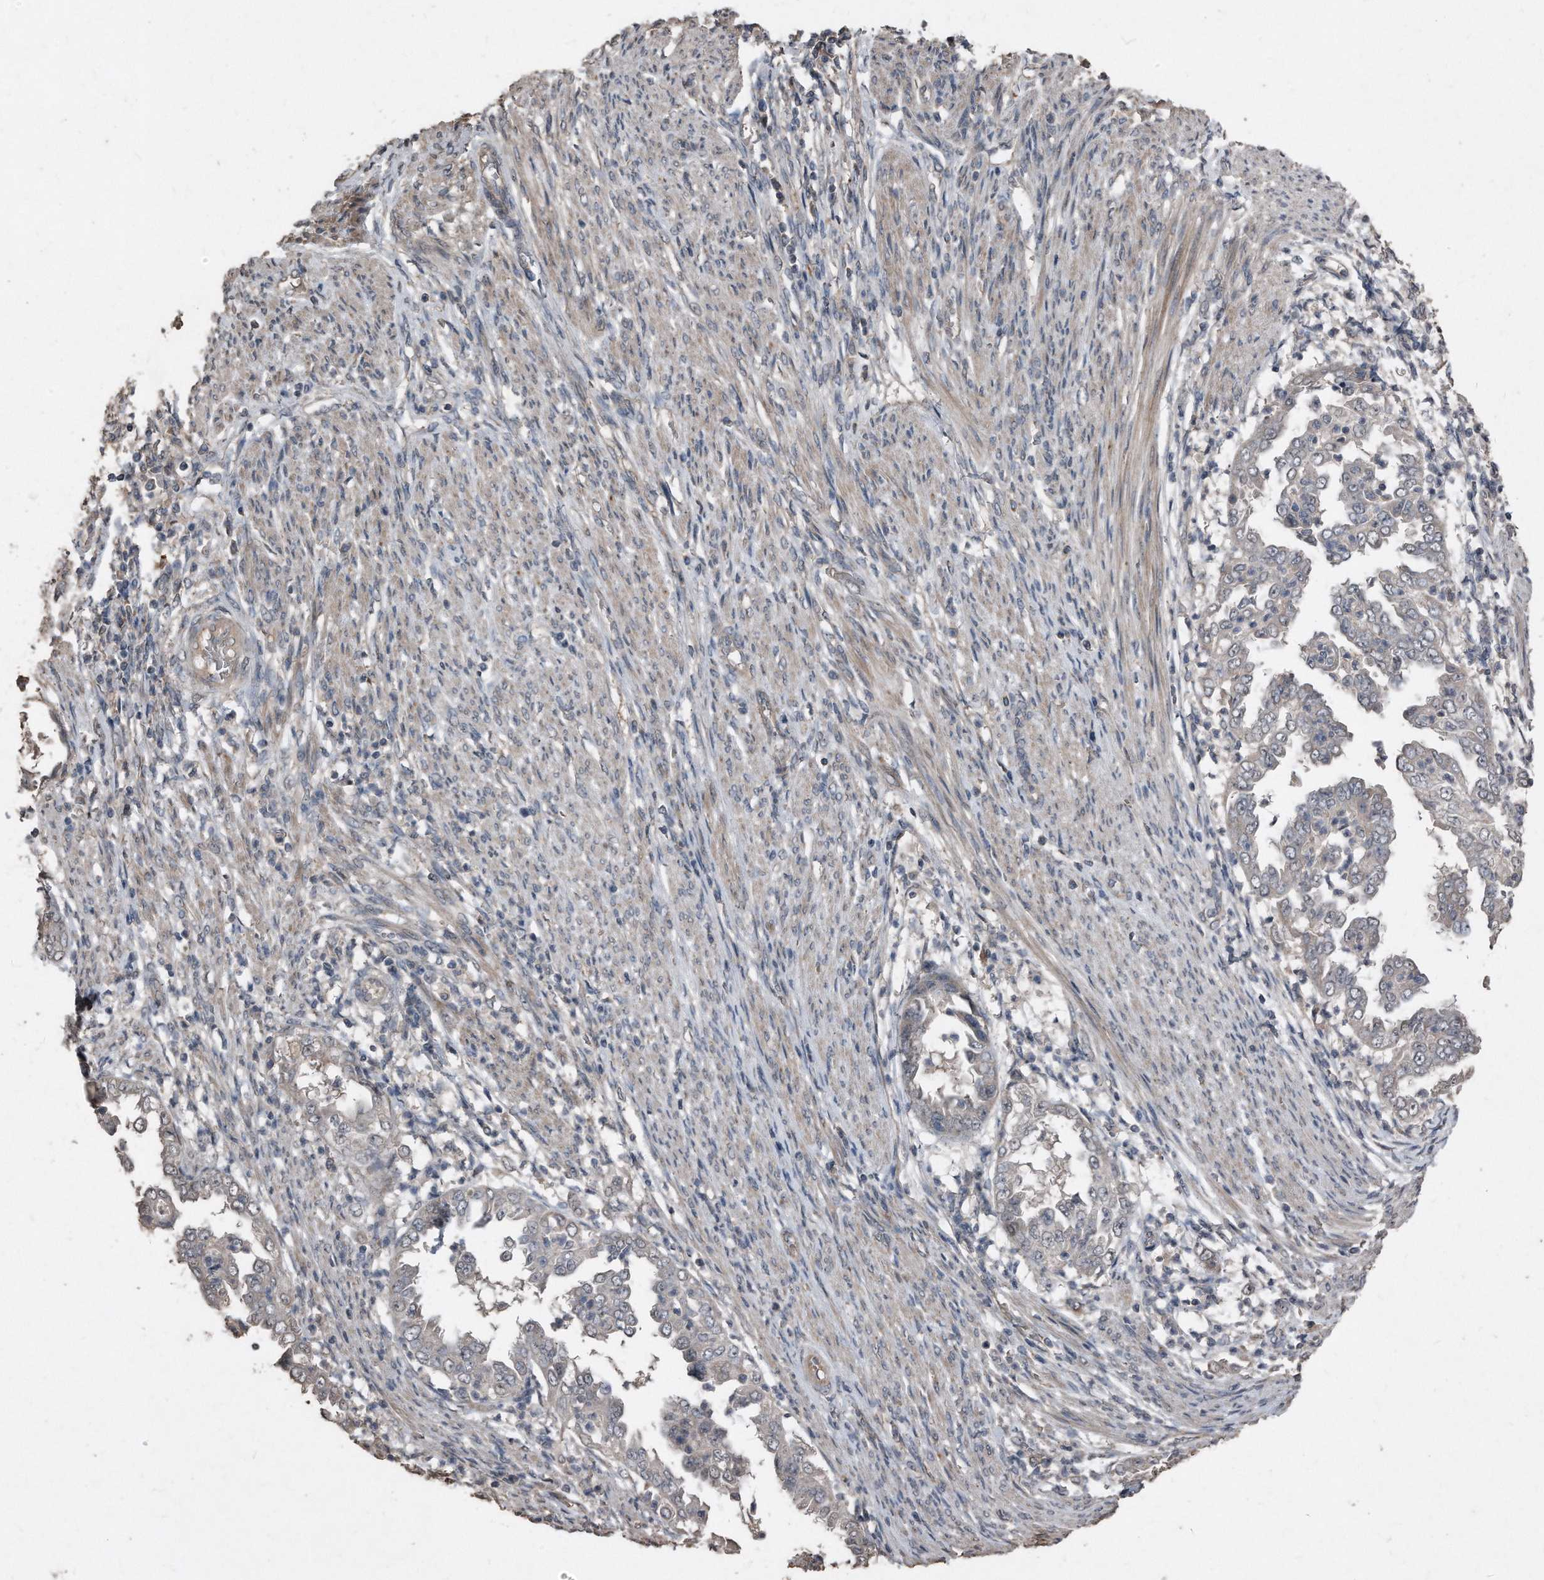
{"staining": {"intensity": "negative", "quantity": "none", "location": "none"}, "tissue": "endometrial cancer", "cell_type": "Tumor cells", "image_type": "cancer", "snomed": [{"axis": "morphology", "description": "Adenocarcinoma, NOS"}, {"axis": "topography", "description": "Endometrium"}], "caption": "High magnification brightfield microscopy of endometrial cancer stained with DAB (3,3'-diaminobenzidine) (brown) and counterstained with hematoxylin (blue): tumor cells show no significant expression.", "gene": "ANKRD10", "patient": {"sex": "female", "age": 85}}